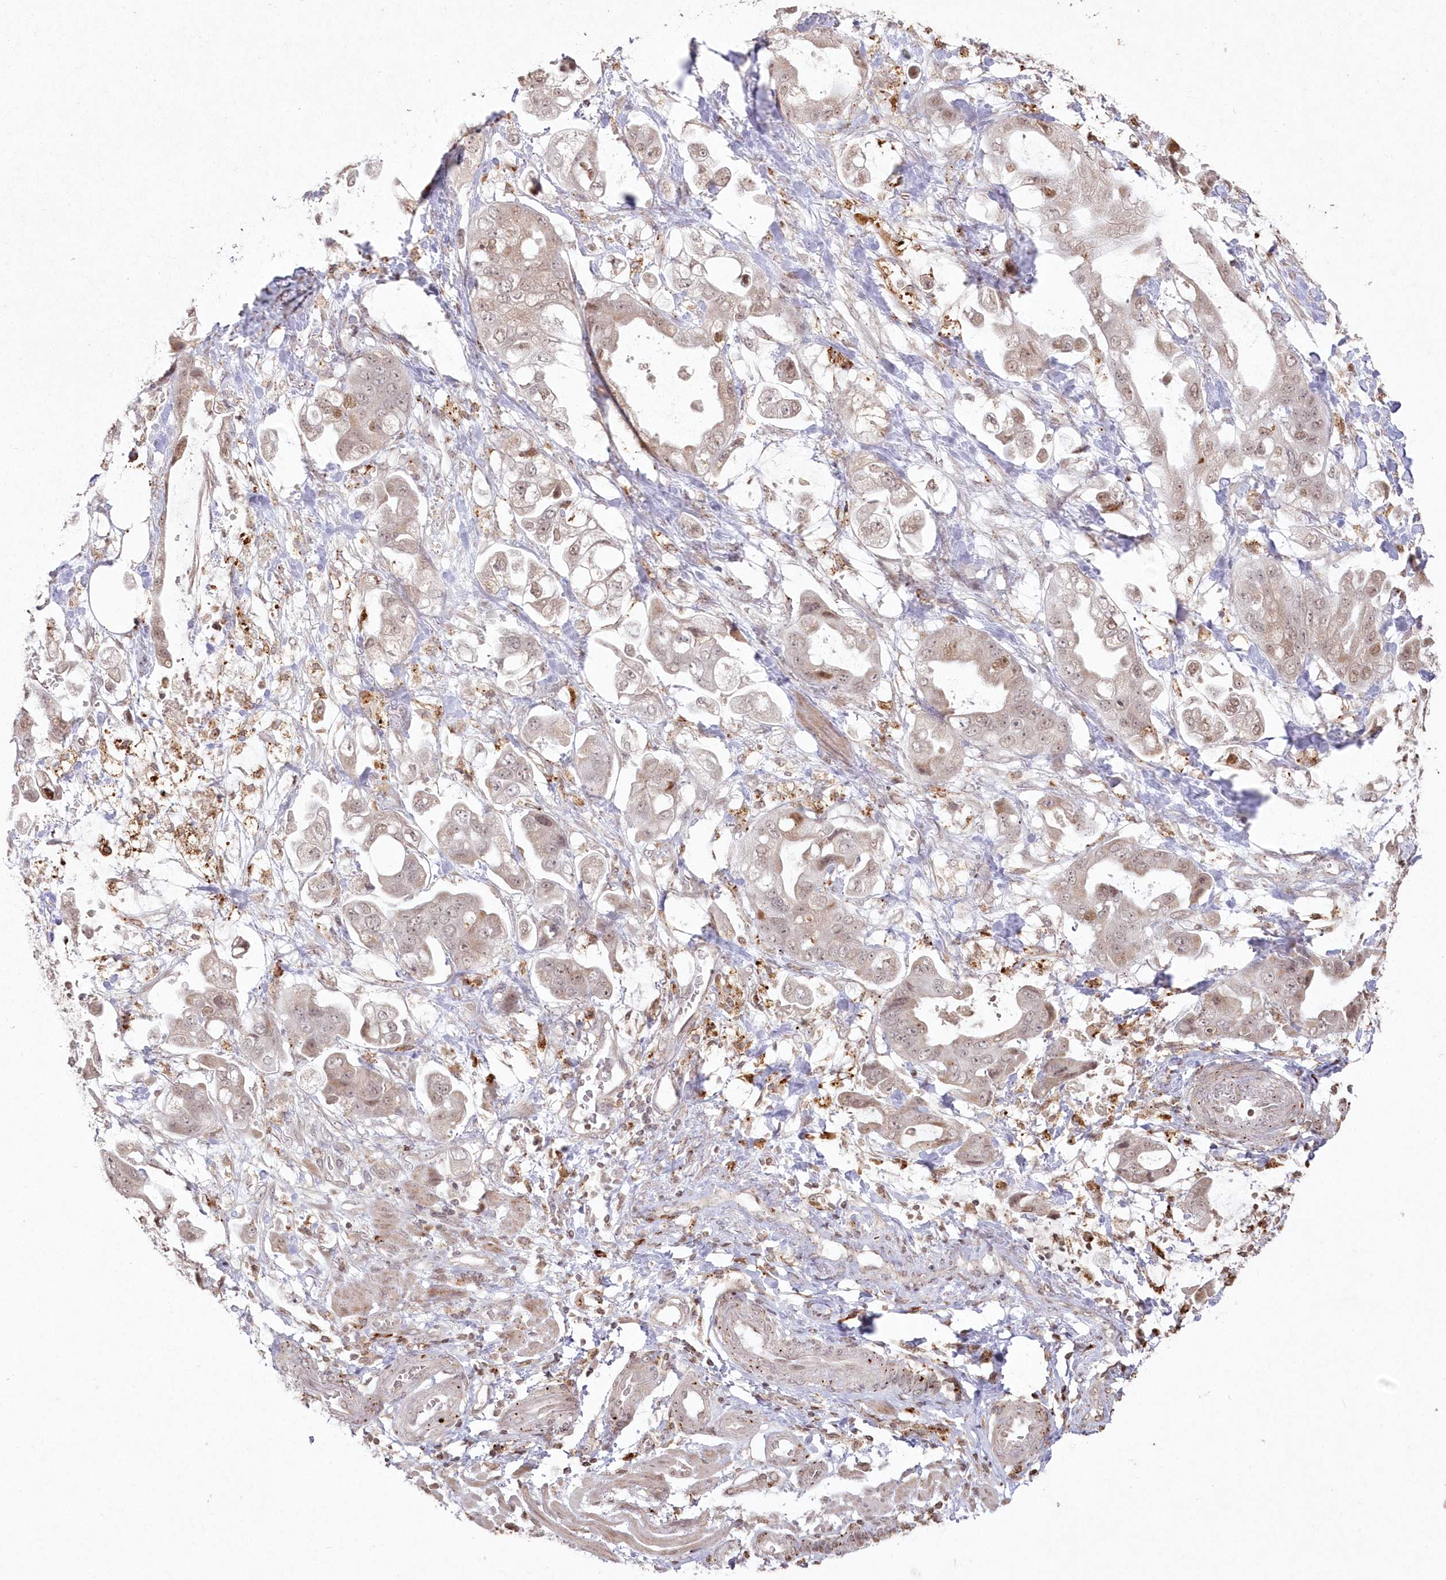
{"staining": {"intensity": "weak", "quantity": "25%-75%", "location": "cytoplasmic/membranous,nuclear"}, "tissue": "stomach cancer", "cell_type": "Tumor cells", "image_type": "cancer", "snomed": [{"axis": "morphology", "description": "Adenocarcinoma, NOS"}, {"axis": "topography", "description": "Stomach"}], "caption": "Stomach cancer (adenocarcinoma) tissue demonstrates weak cytoplasmic/membranous and nuclear expression in about 25%-75% of tumor cells, visualized by immunohistochemistry.", "gene": "ARSB", "patient": {"sex": "male", "age": 62}}